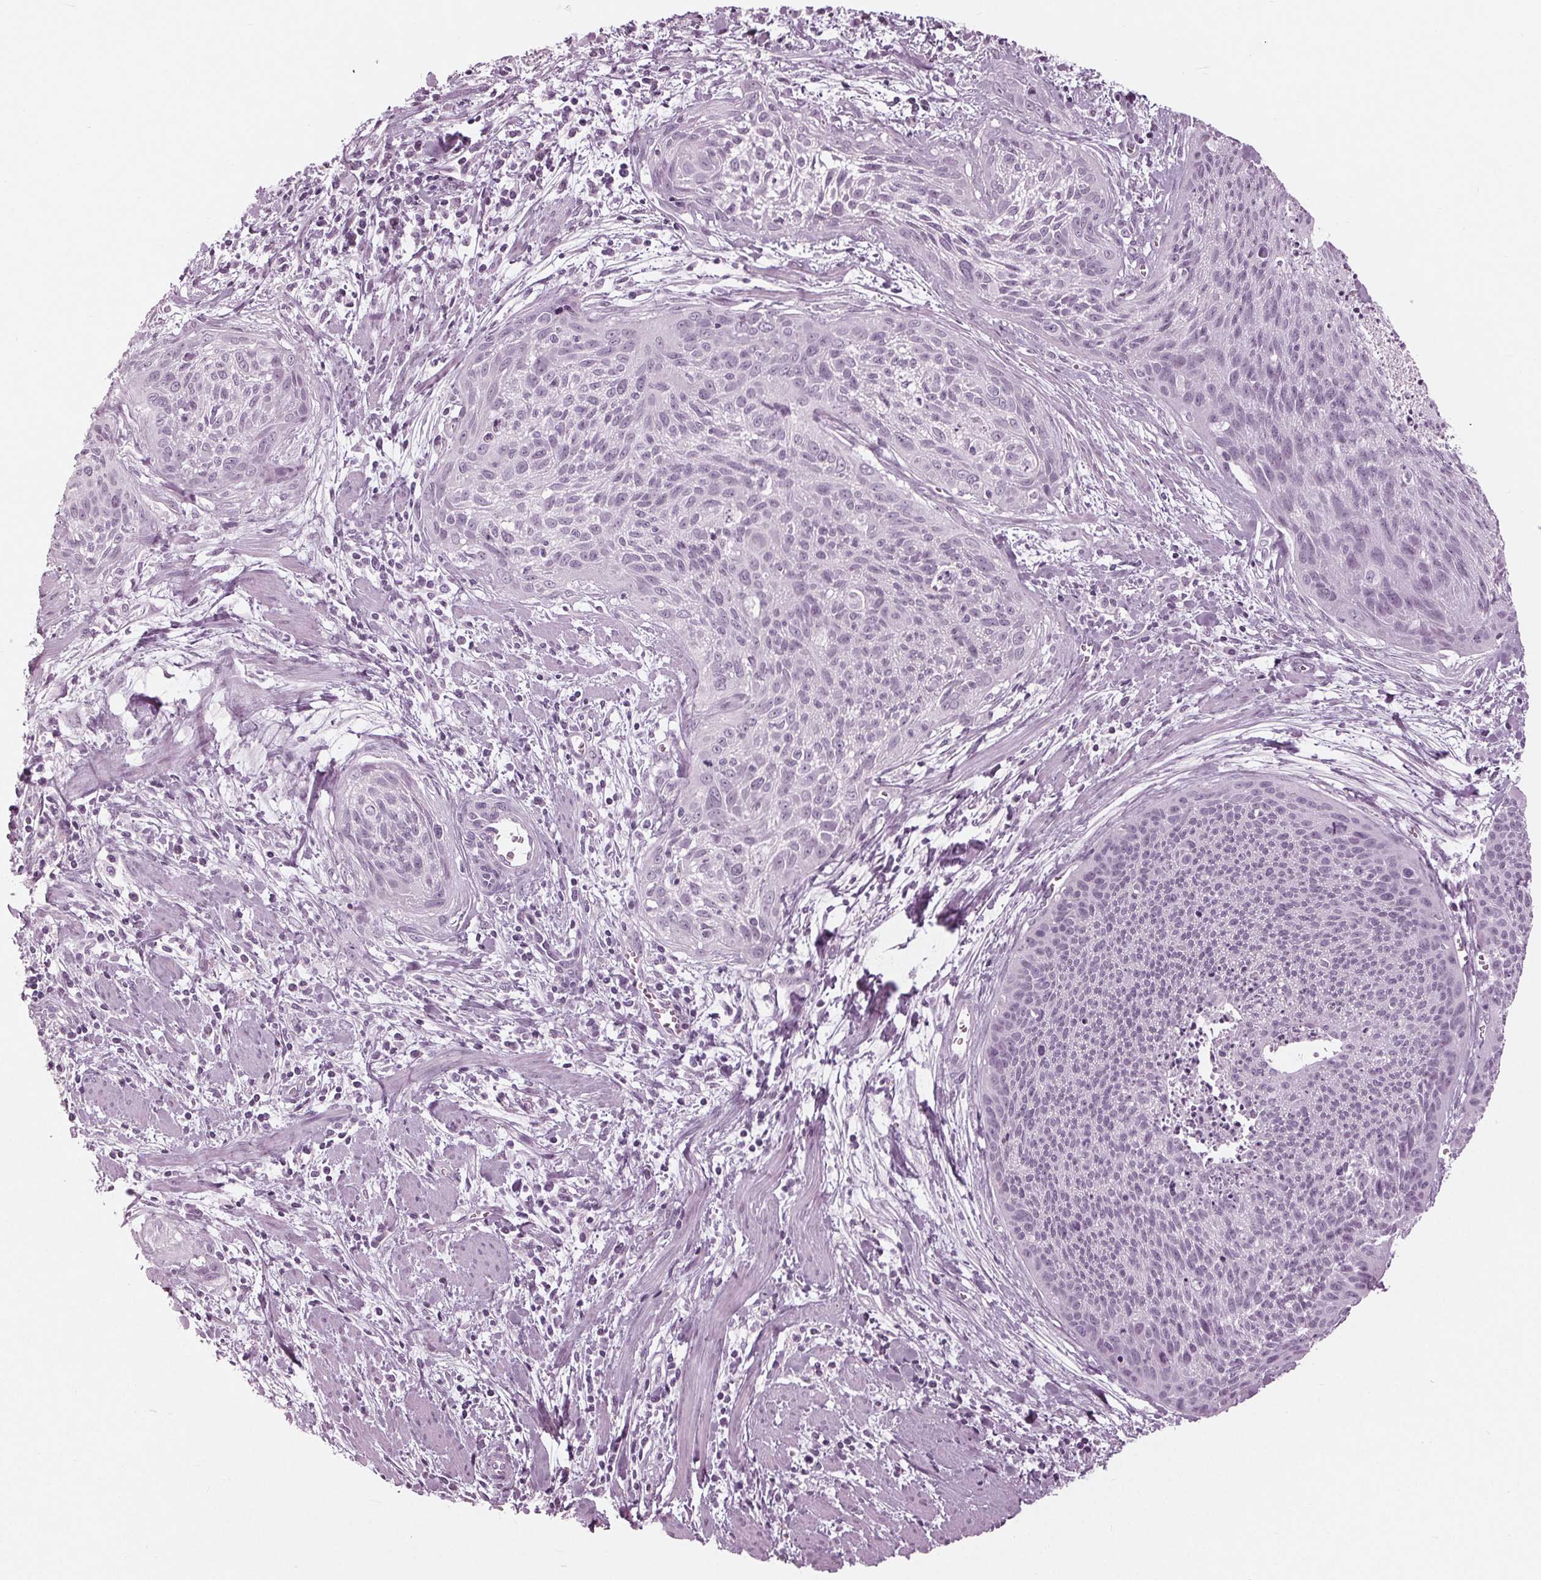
{"staining": {"intensity": "negative", "quantity": "none", "location": "none"}, "tissue": "cervical cancer", "cell_type": "Tumor cells", "image_type": "cancer", "snomed": [{"axis": "morphology", "description": "Squamous cell carcinoma, NOS"}, {"axis": "topography", "description": "Cervix"}], "caption": "This is an IHC photomicrograph of cervical squamous cell carcinoma. There is no expression in tumor cells.", "gene": "KRT28", "patient": {"sex": "female", "age": 55}}